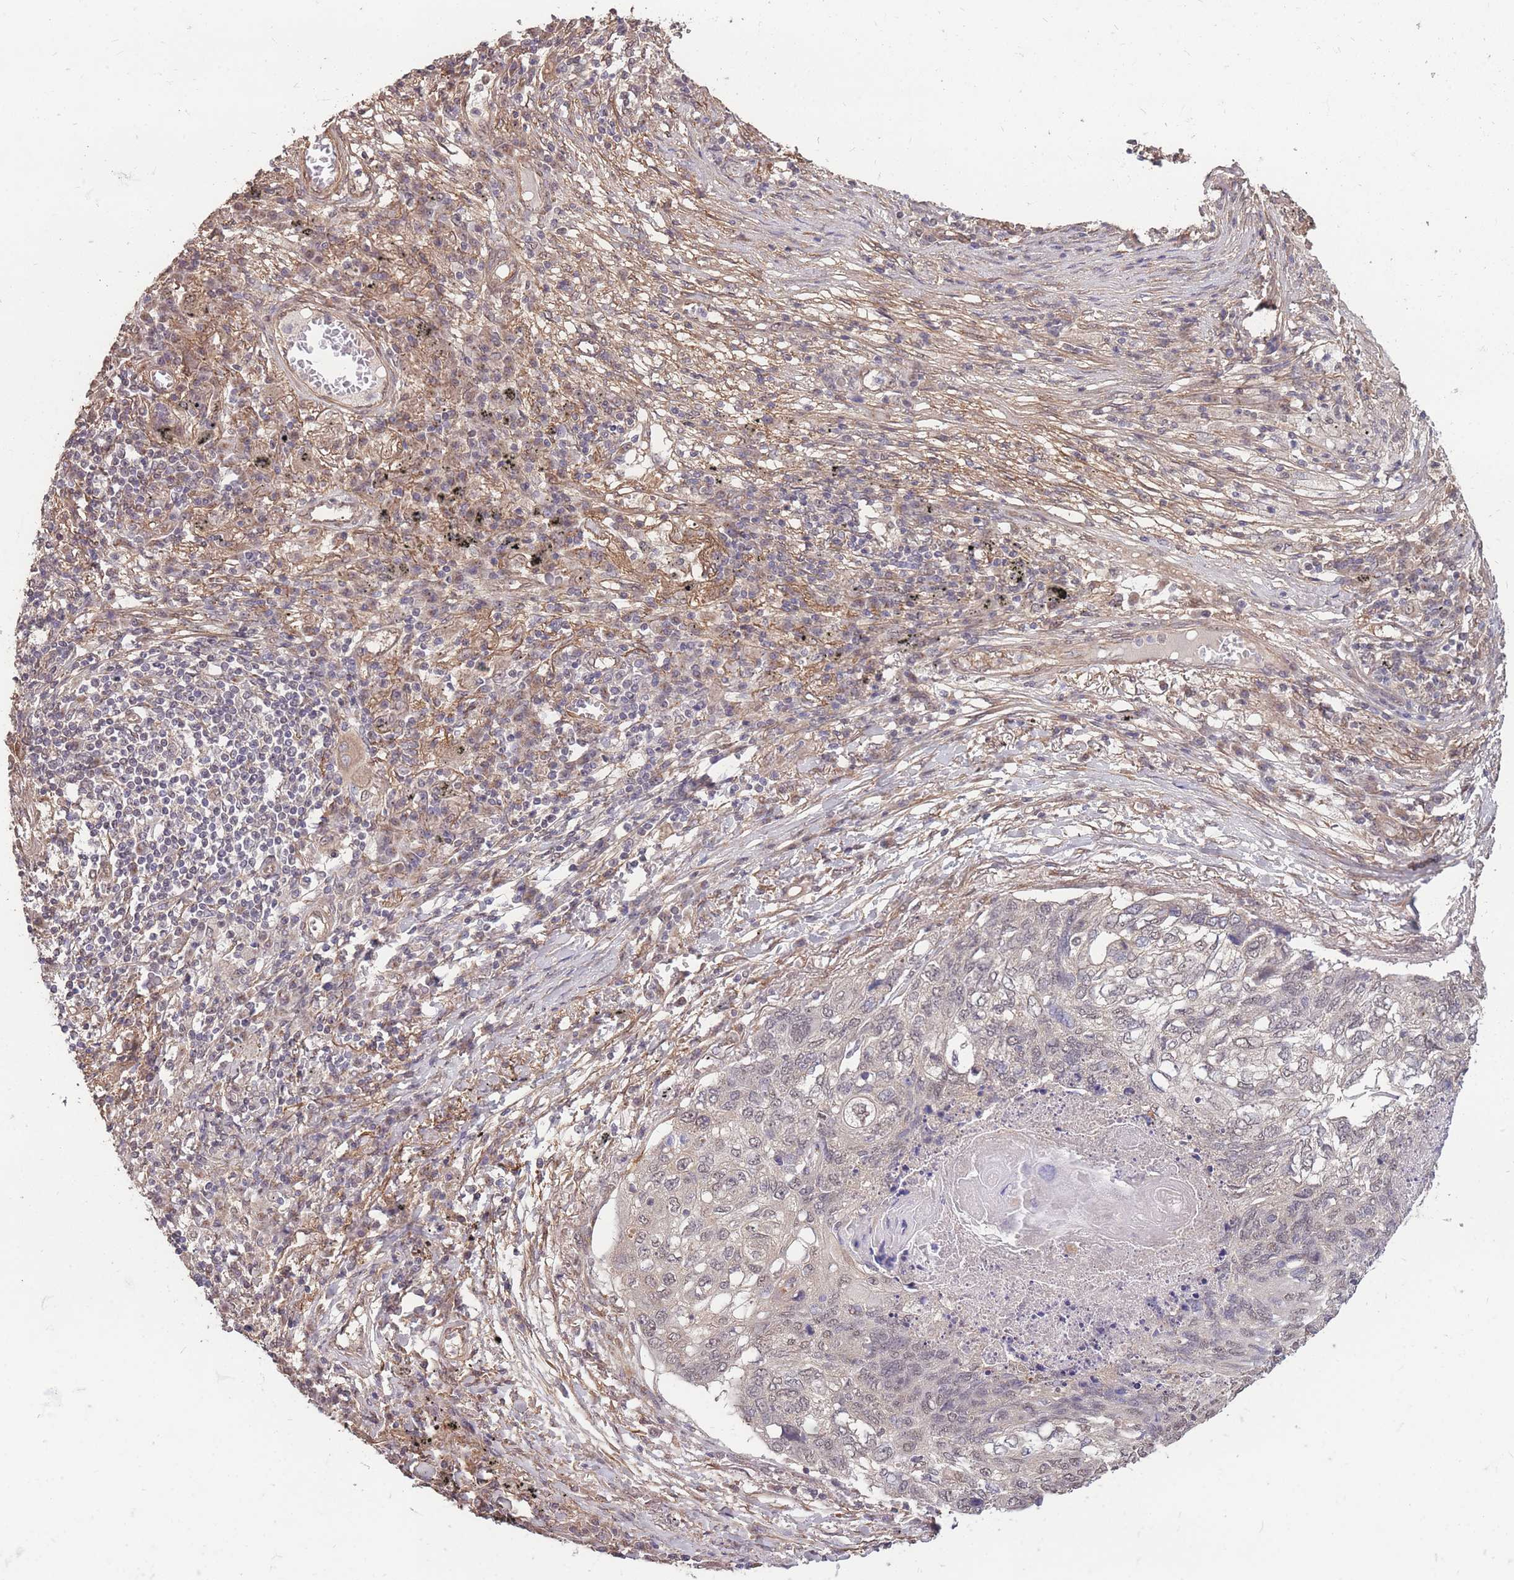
{"staining": {"intensity": "weak", "quantity": "<25%", "location": "nuclear"}, "tissue": "lung cancer", "cell_type": "Tumor cells", "image_type": "cancer", "snomed": [{"axis": "morphology", "description": "Squamous cell carcinoma, NOS"}, {"axis": "topography", "description": "Lung"}], "caption": "Tumor cells are negative for protein expression in human squamous cell carcinoma (lung). (DAB (3,3'-diaminobenzidine) immunohistochemistry with hematoxylin counter stain).", "gene": "DYNC1LI2", "patient": {"sex": "female", "age": 63}}